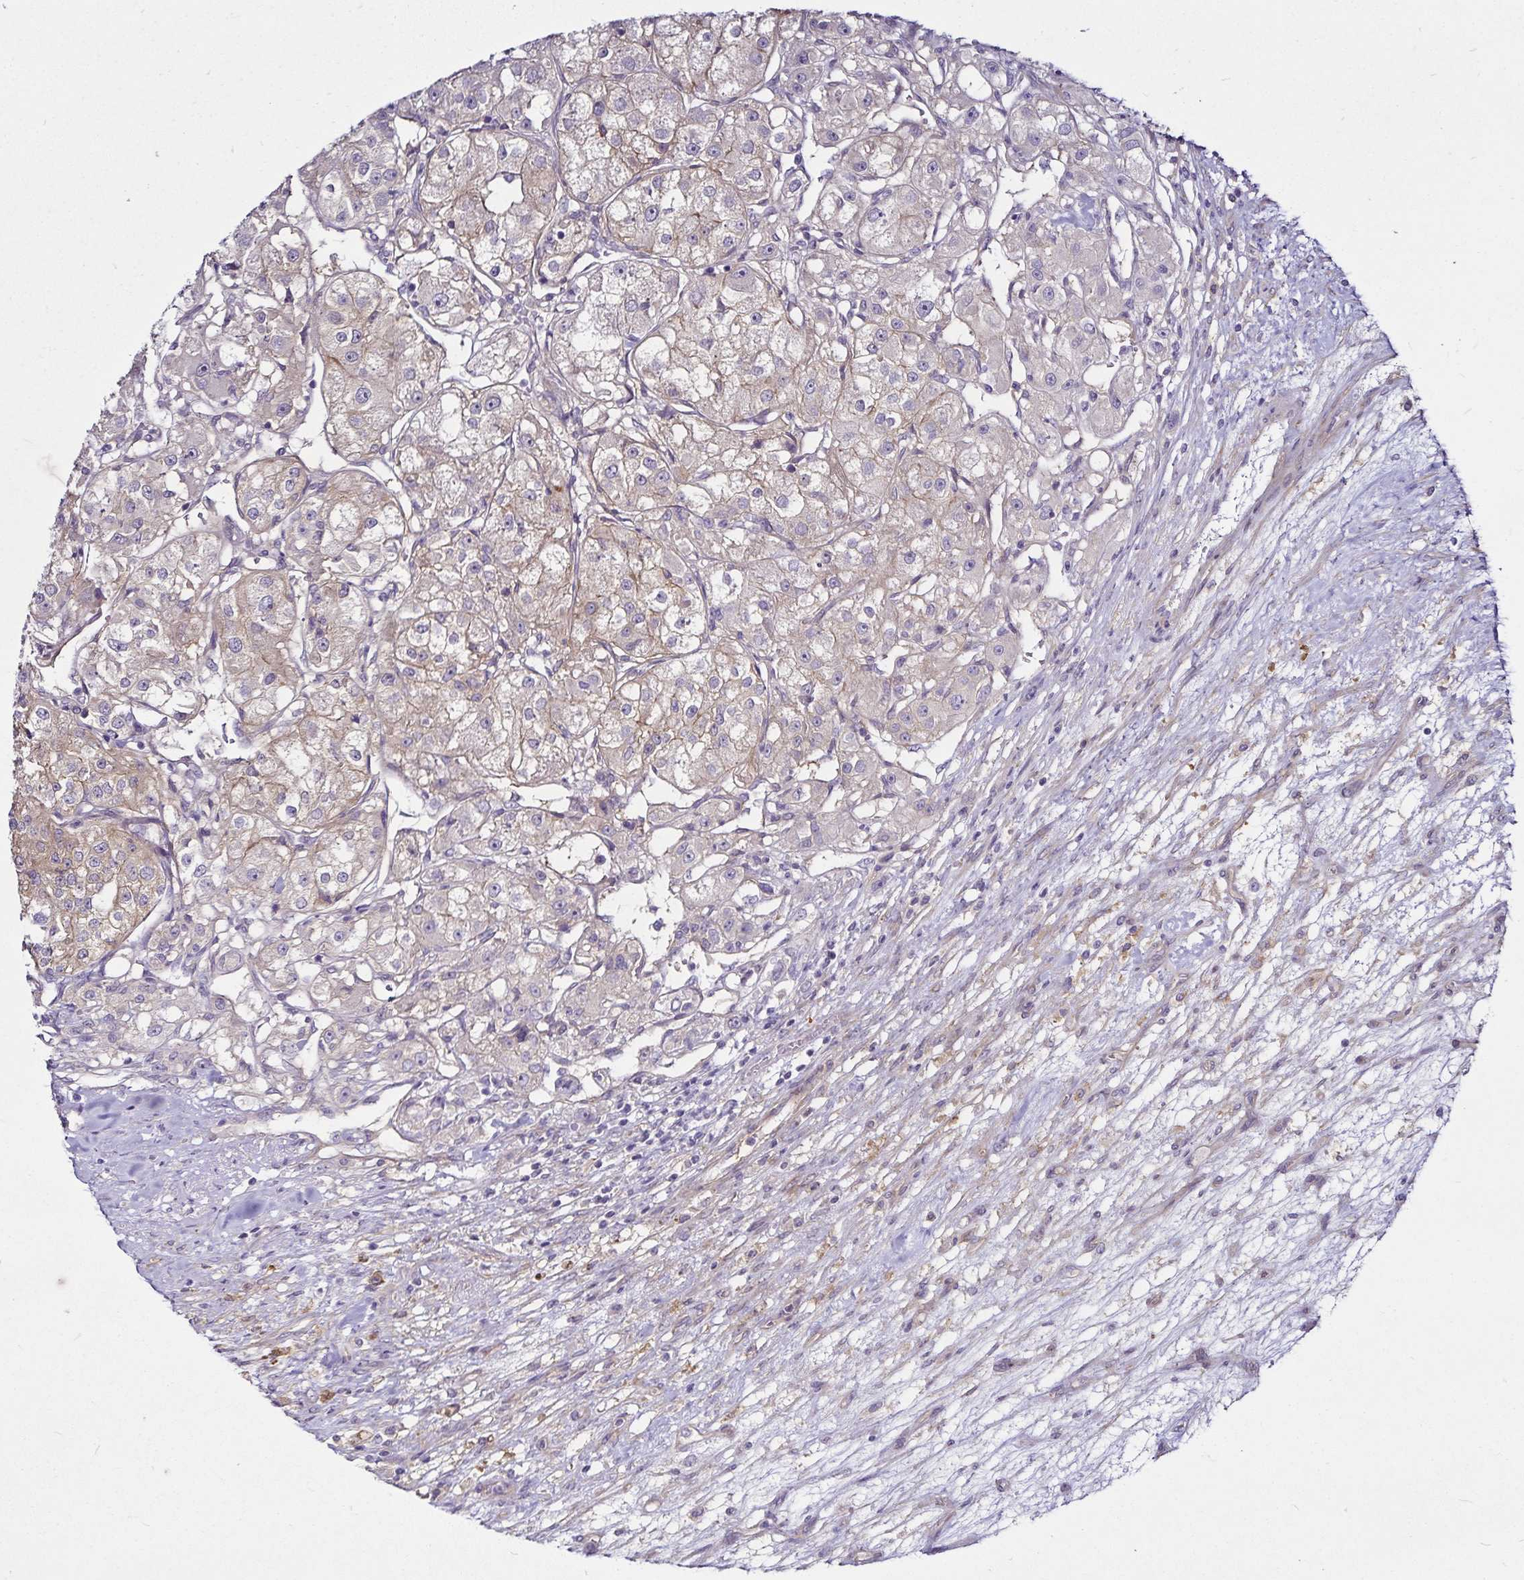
{"staining": {"intensity": "negative", "quantity": "none", "location": "none"}, "tissue": "renal cancer", "cell_type": "Tumor cells", "image_type": "cancer", "snomed": [{"axis": "morphology", "description": "Adenocarcinoma, NOS"}, {"axis": "topography", "description": "Kidney"}], "caption": "A high-resolution micrograph shows immunohistochemistry (IHC) staining of renal adenocarcinoma, which displays no significant staining in tumor cells.", "gene": "GNG12", "patient": {"sex": "female", "age": 63}}